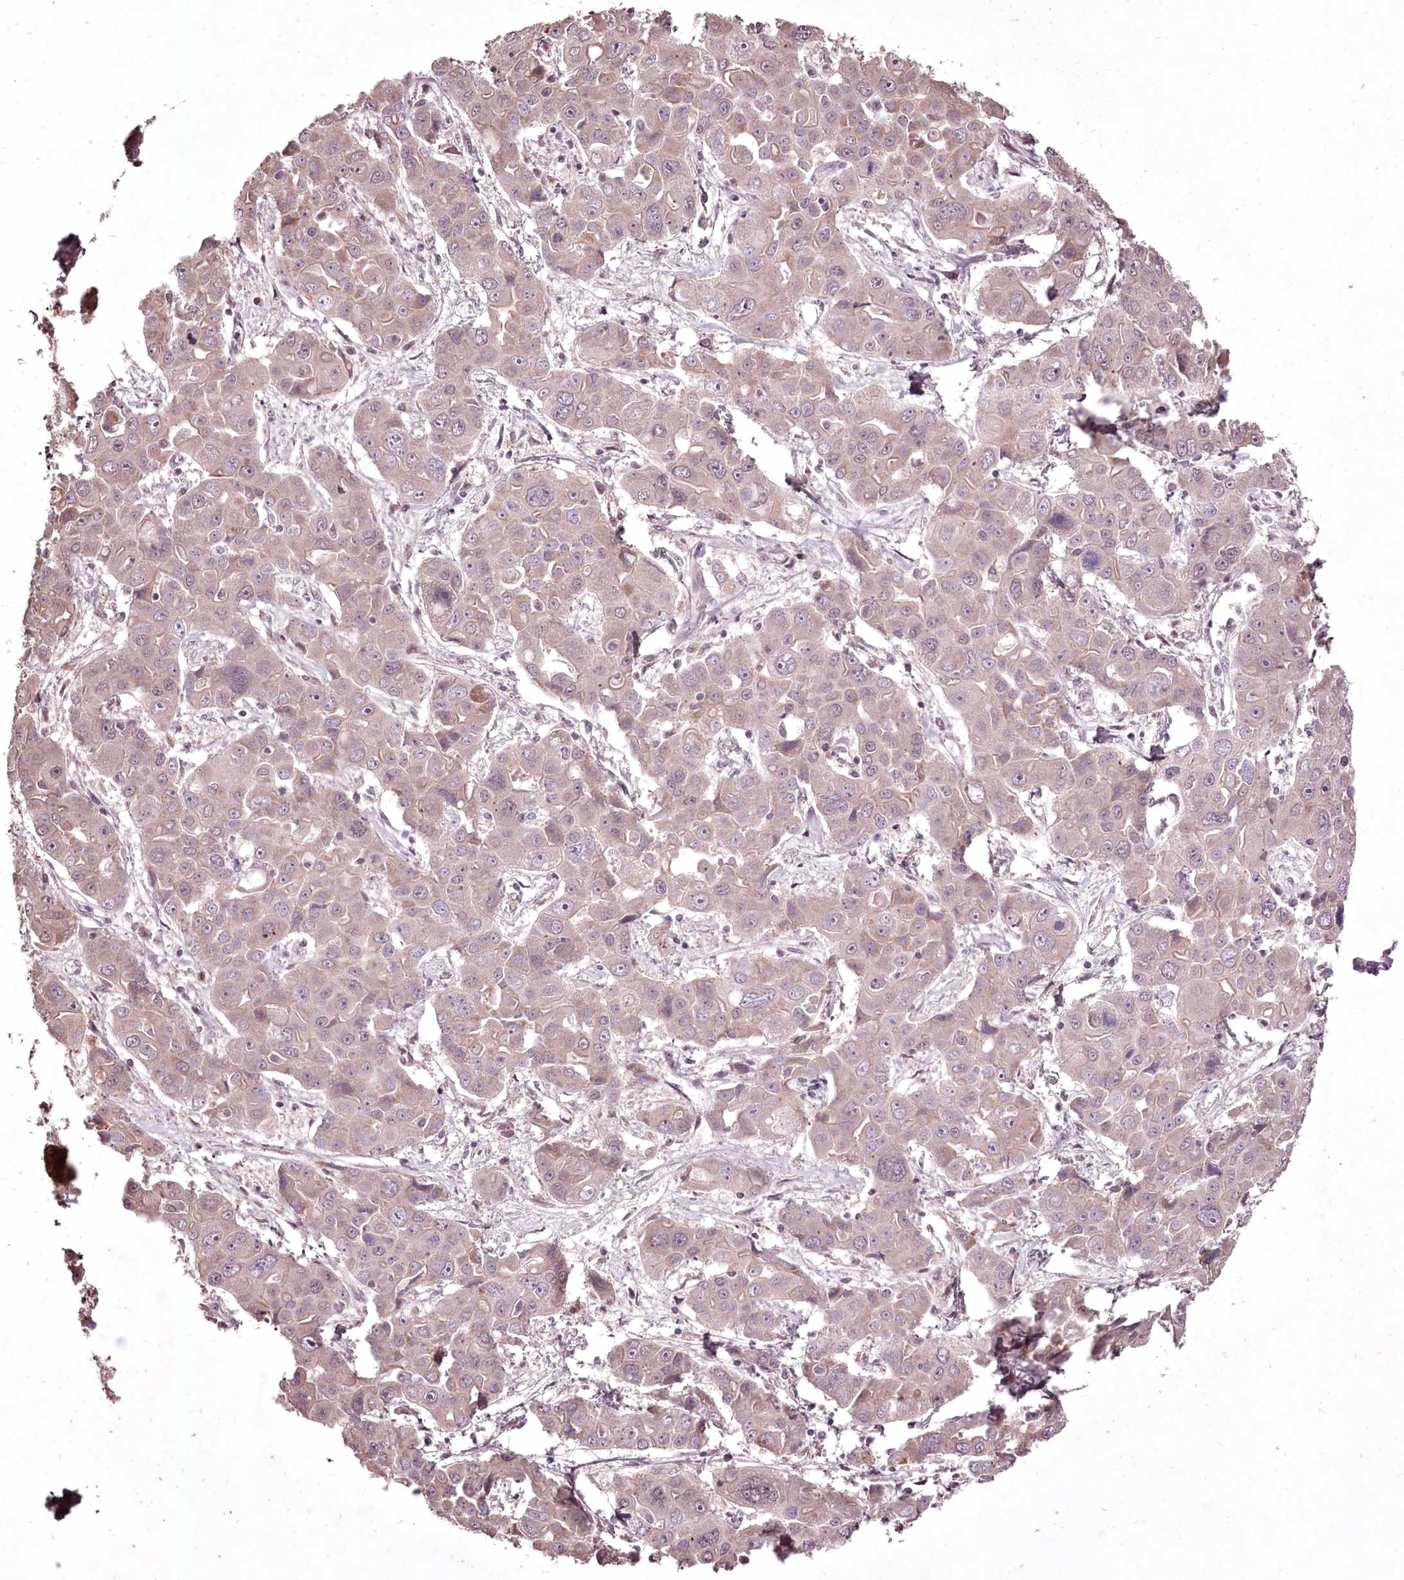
{"staining": {"intensity": "negative", "quantity": "none", "location": "none"}, "tissue": "liver cancer", "cell_type": "Tumor cells", "image_type": "cancer", "snomed": [{"axis": "morphology", "description": "Cholangiocarcinoma"}, {"axis": "topography", "description": "Liver"}], "caption": "DAB (3,3'-diaminobenzidine) immunohistochemical staining of liver cancer shows no significant positivity in tumor cells.", "gene": "ADRA1D", "patient": {"sex": "male", "age": 67}}